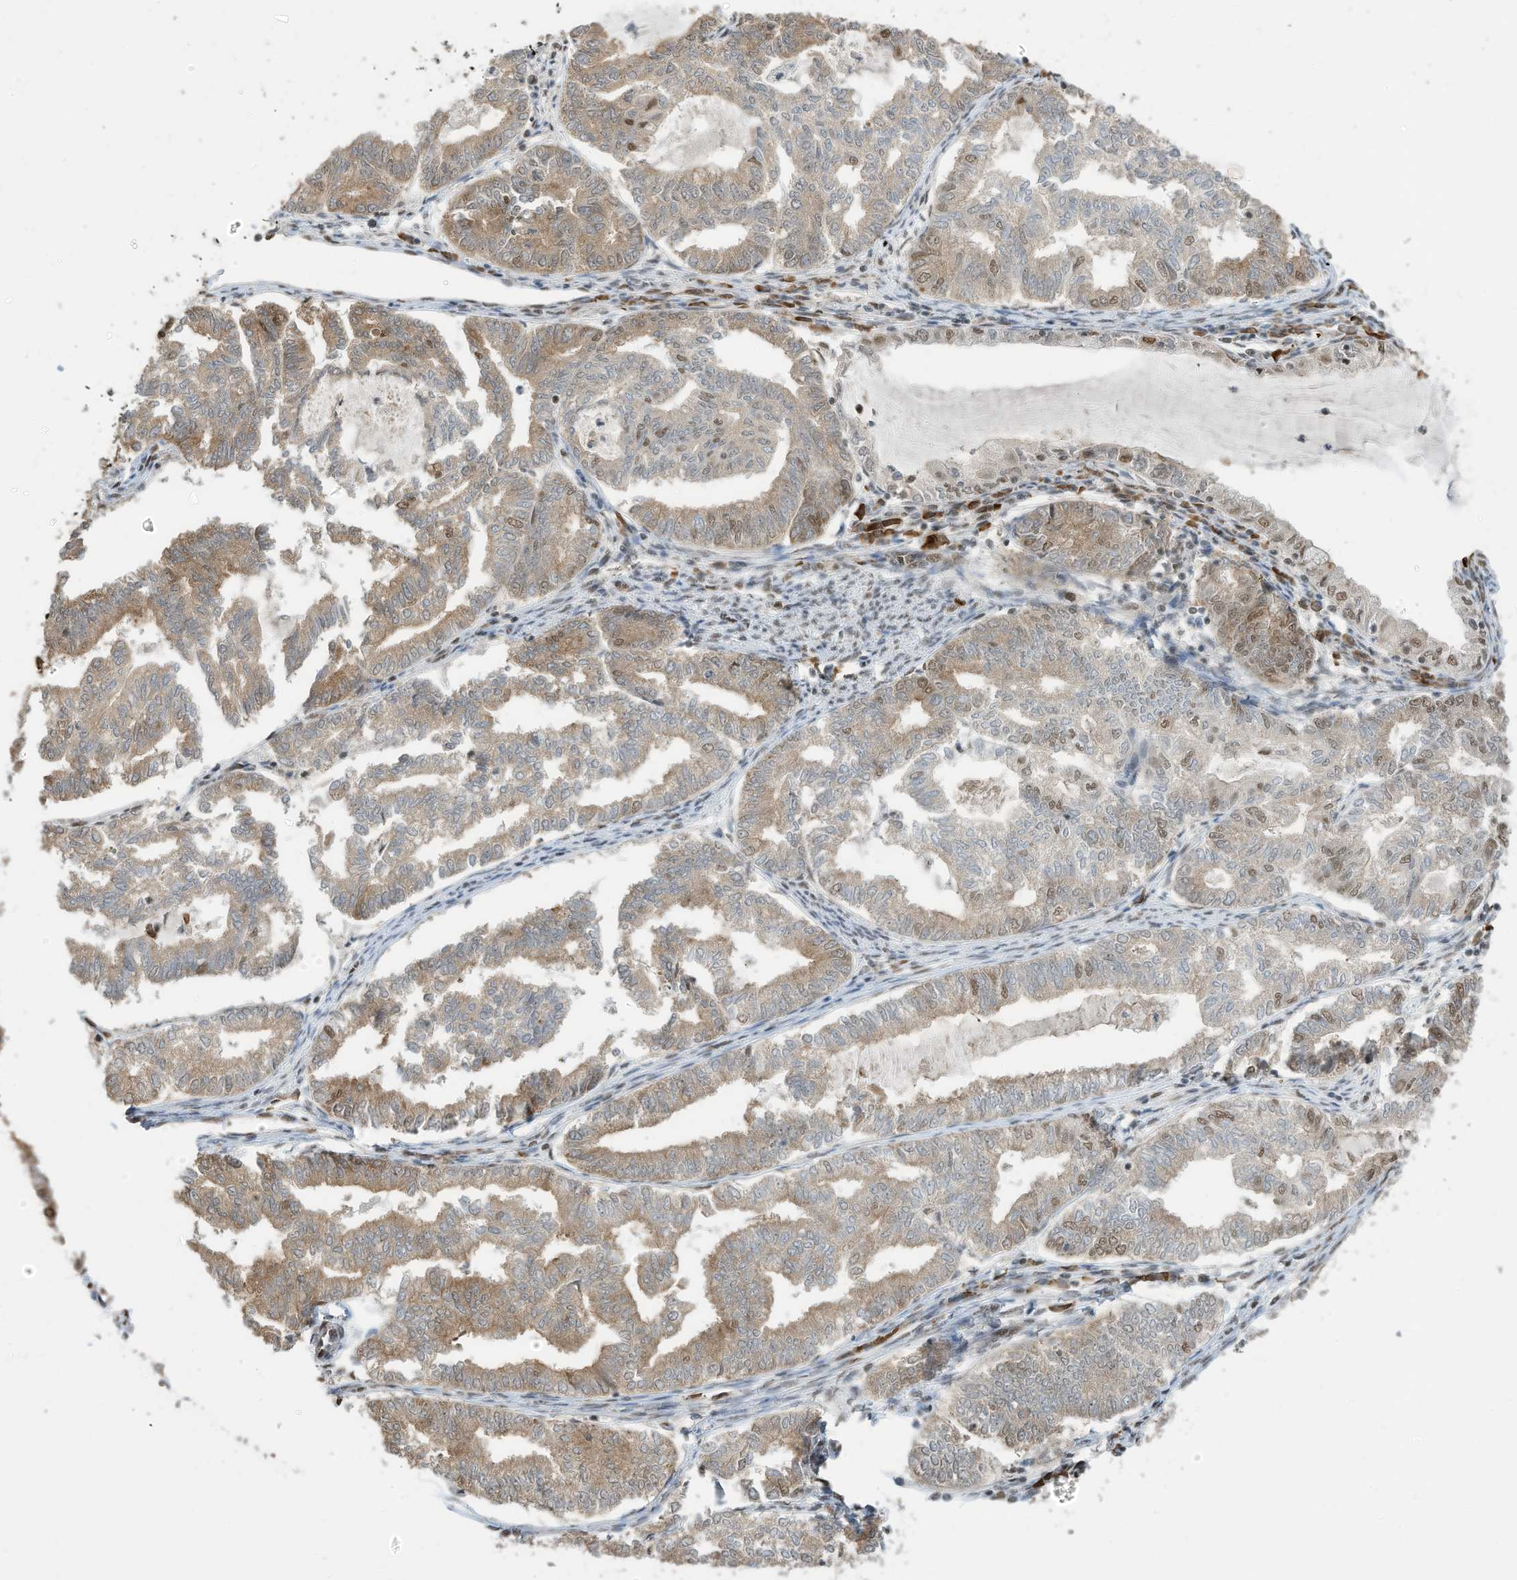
{"staining": {"intensity": "moderate", "quantity": "25%-75%", "location": "cytoplasmic/membranous,nuclear"}, "tissue": "endometrial cancer", "cell_type": "Tumor cells", "image_type": "cancer", "snomed": [{"axis": "morphology", "description": "Adenocarcinoma, NOS"}, {"axis": "topography", "description": "Endometrium"}], "caption": "Immunohistochemistry image of endometrial adenocarcinoma stained for a protein (brown), which shows medium levels of moderate cytoplasmic/membranous and nuclear expression in approximately 25%-75% of tumor cells.", "gene": "ZNF195", "patient": {"sex": "female", "age": 79}}